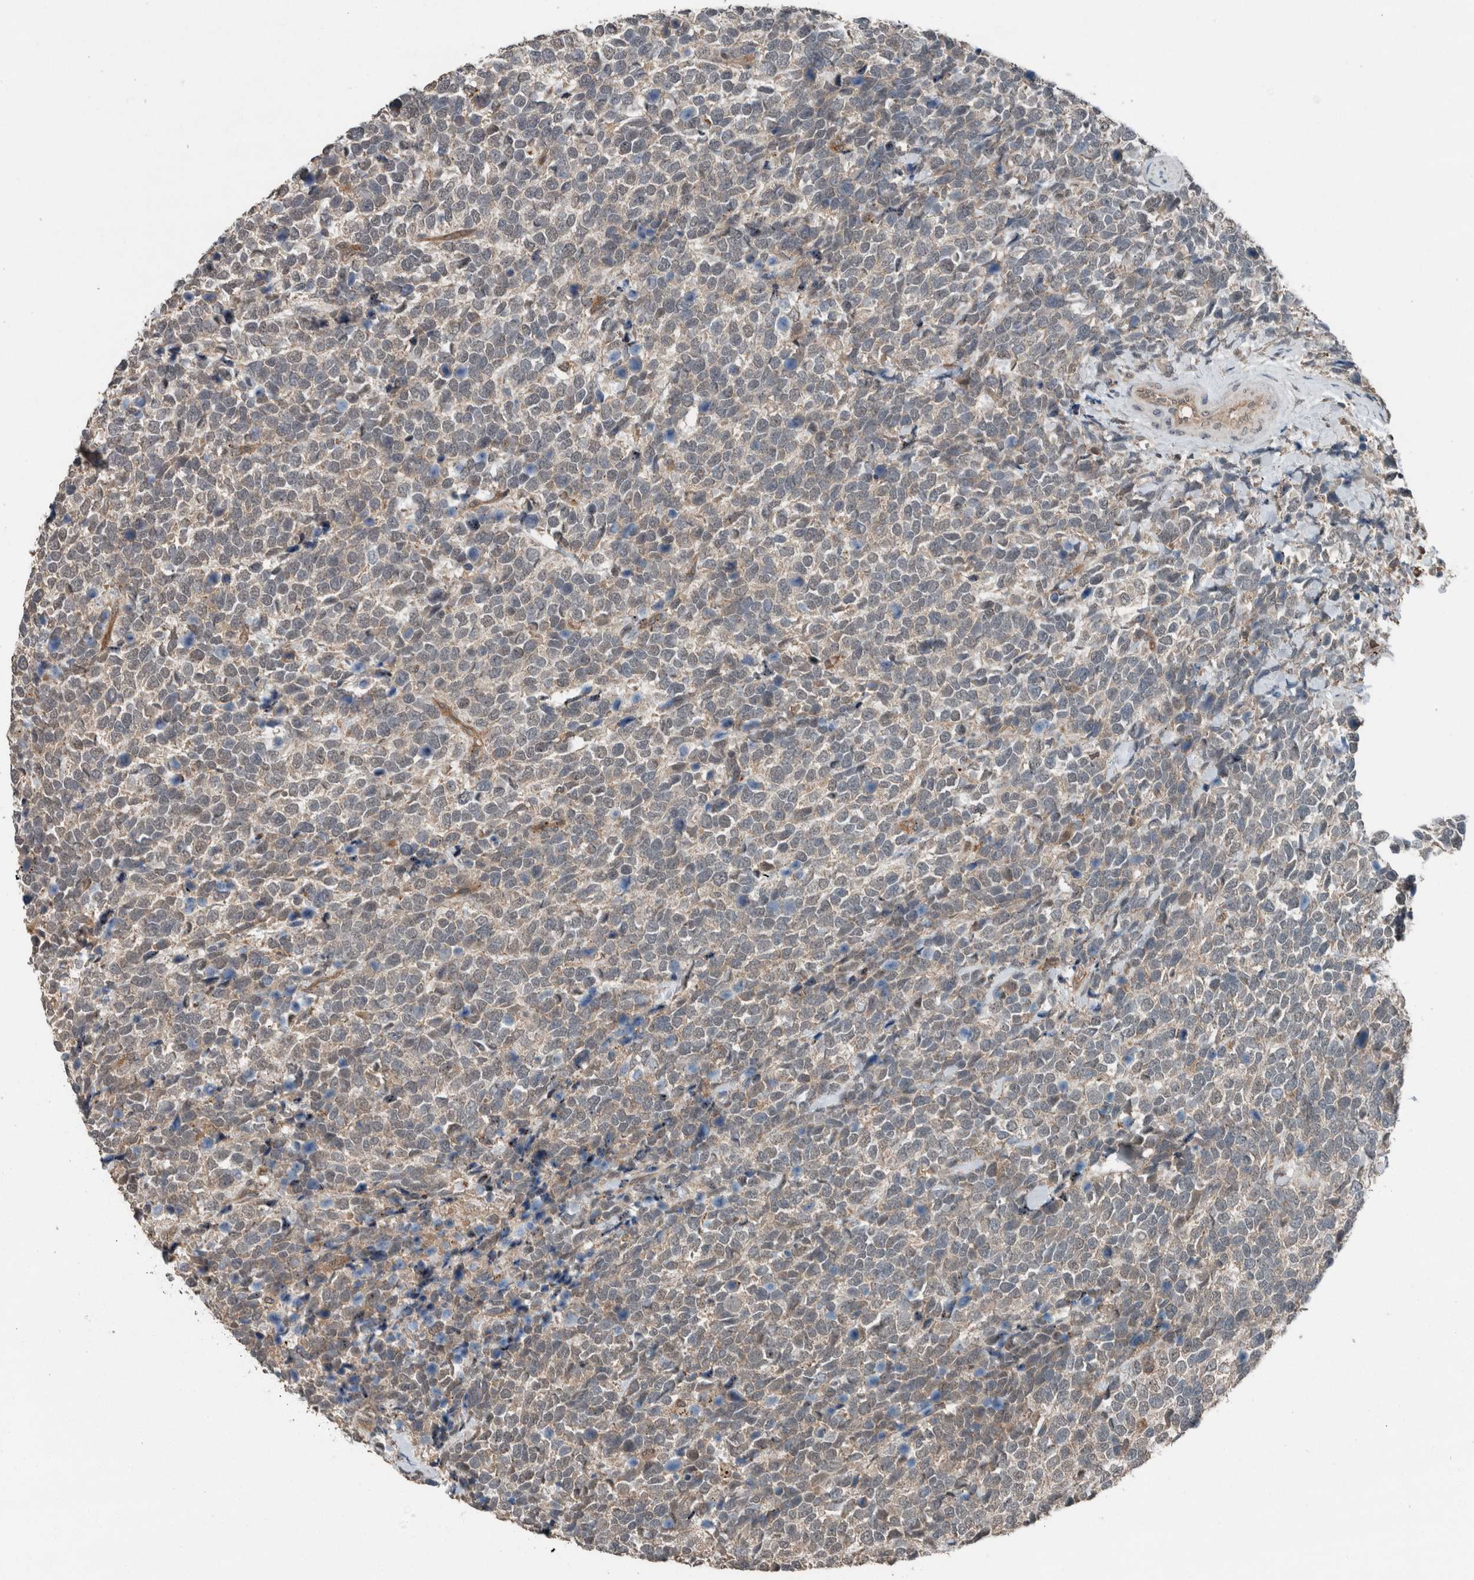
{"staining": {"intensity": "weak", "quantity": "<25%", "location": "cytoplasmic/membranous"}, "tissue": "urothelial cancer", "cell_type": "Tumor cells", "image_type": "cancer", "snomed": [{"axis": "morphology", "description": "Urothelial carcinoma, High grade"}, {"axis": "topography", "description": "Urinary bladder"}], "caption": "IHC of urothelial cancer shows no expression in tumor cells.", "gene": "MYO1E", "patient": {"sex": "female", "age": 82}}